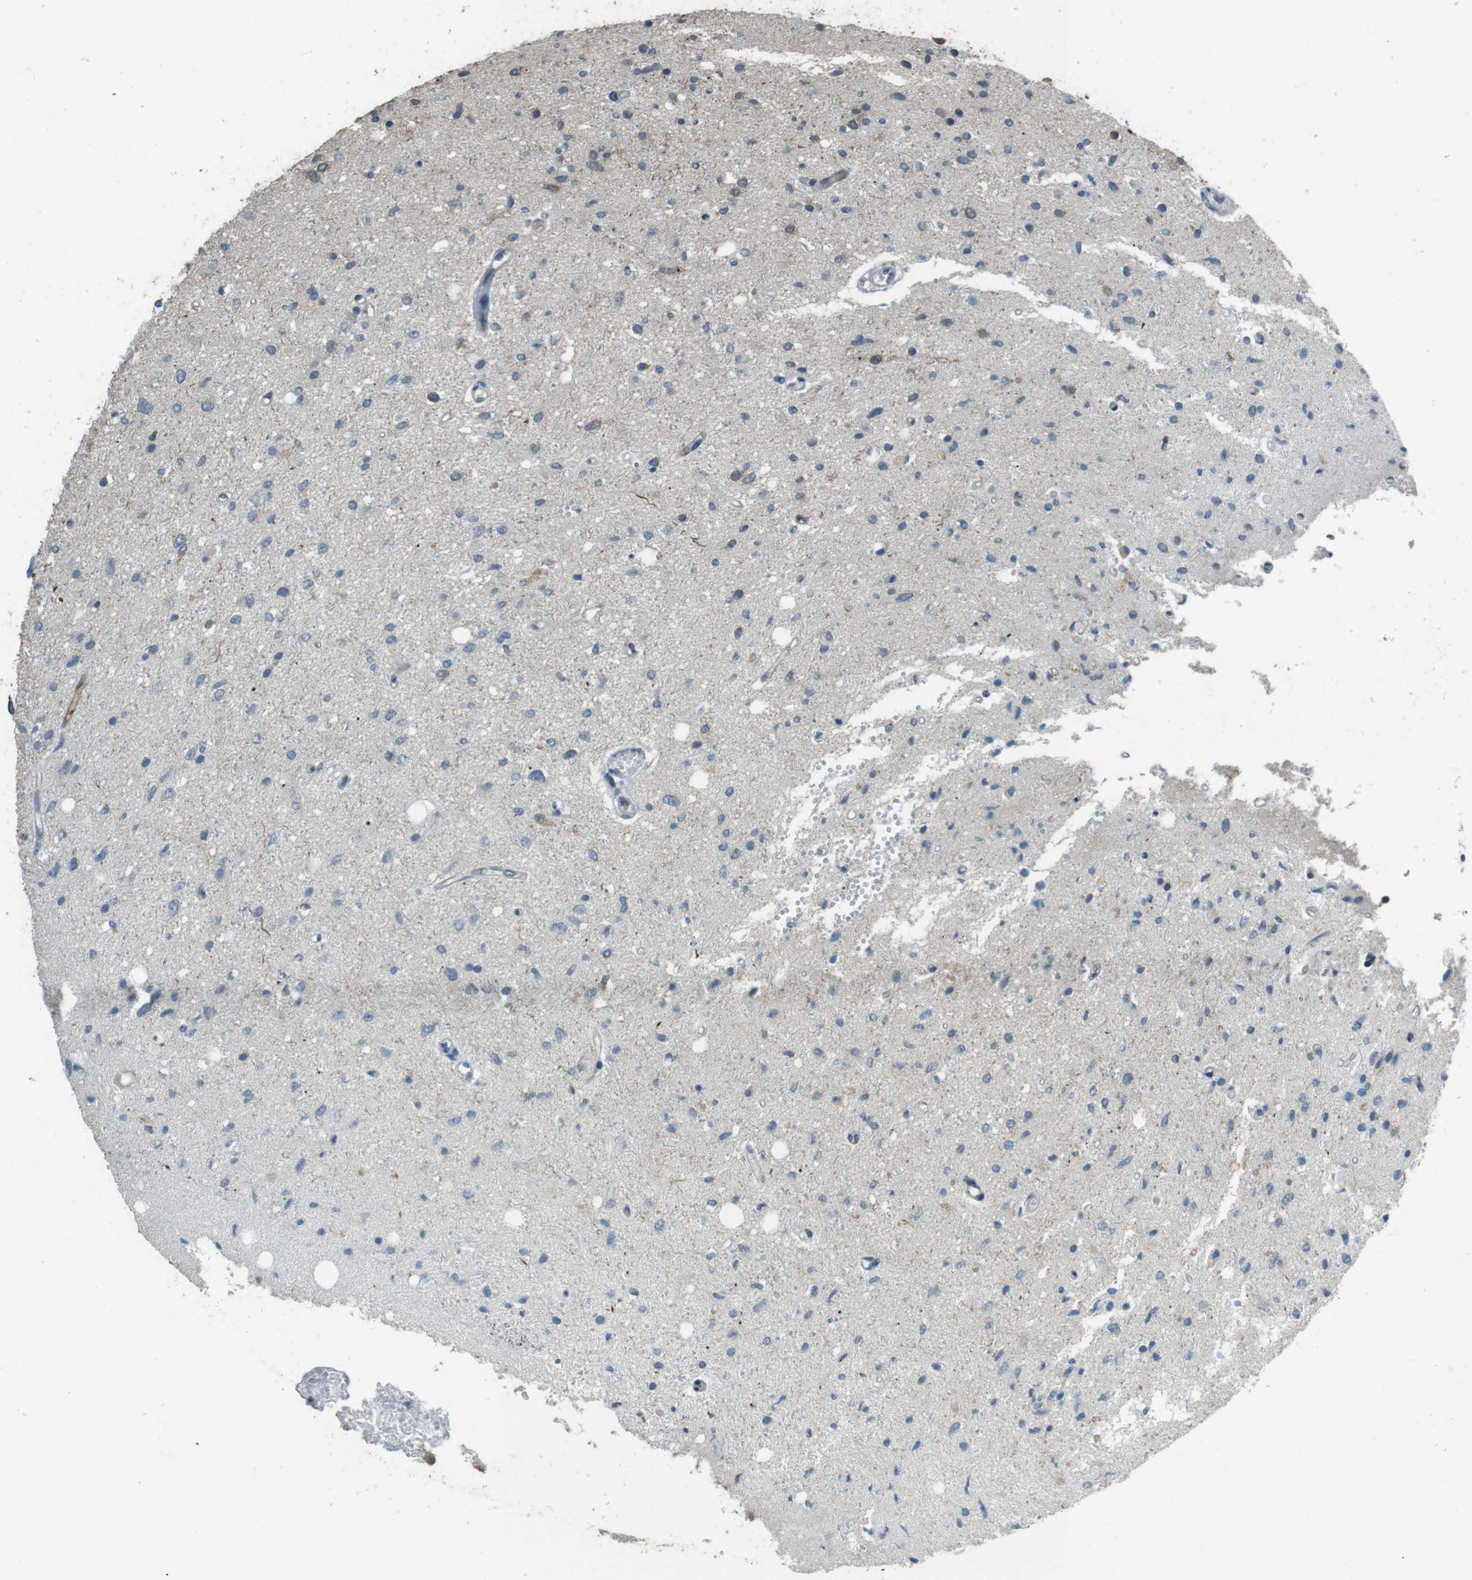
{"staining": {"intensity": "weak", "quantity": "25%-75%", "location": "cytoplasmic/membranous"}, "tissue": "glioma", "cell_type": "Tumor cells", "image_type": "cancer", "snomed": [{"axis": "morphology", "description": "Glioma, malignant, Low grade"}, {"axis": "topography", "description": "Brain"}], "caption": "Immunohistochemical staining of human glioma displays low levels of weak cytoplasmic/membranous positivity in about 25%-75% of tumor cells. (Brightfield microscopy of DAB IHC at high magnification).", "gene": "ZNF330", "patient": {"sex": "male", "age": 77}}